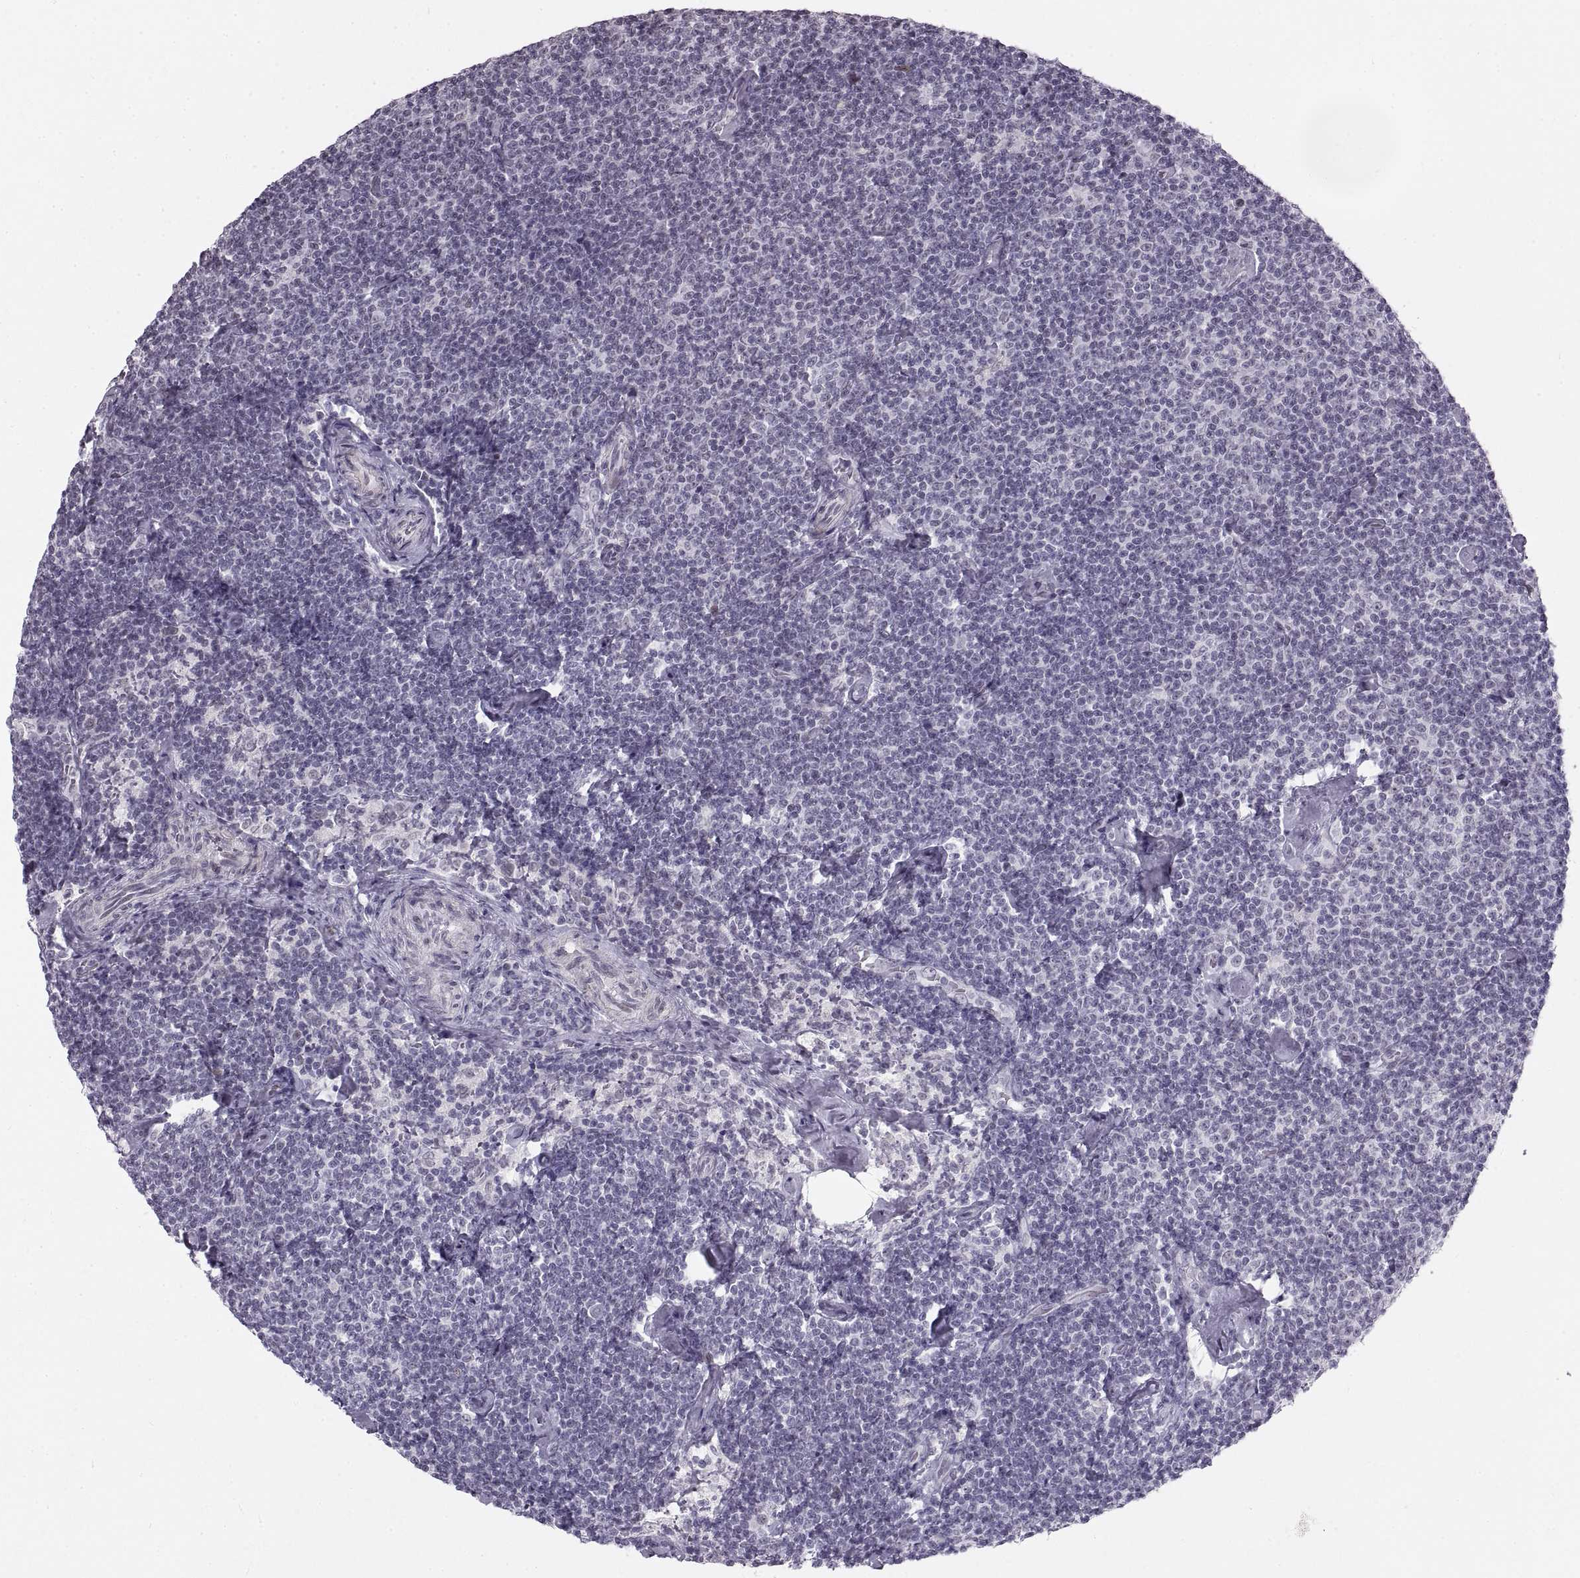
{"staining": {"intensity": "negative", "quantity": "none", "location": "none"}, "tissue": "lymphoma", "cell_type": "Tumor cells", "image_type": "cancer", "snomed": [{"axis": "morphology", "description": "Malignant lymphoma, non-Hodgkin's type, Low grade"}, {"axis": "topography", "description": "Lymph node"}], "caption": "High power microscopy image of an immunohistochemistry (IHC) image of lymphoma, revealing no significant positivity in tumor cells. Brightfield microscopy of IHC stained with DAB (brown) and hematoxylin (blue), captured at high magnification.", "gene": "NANOS3", "patient": {"sex": "male", "age": 81}}